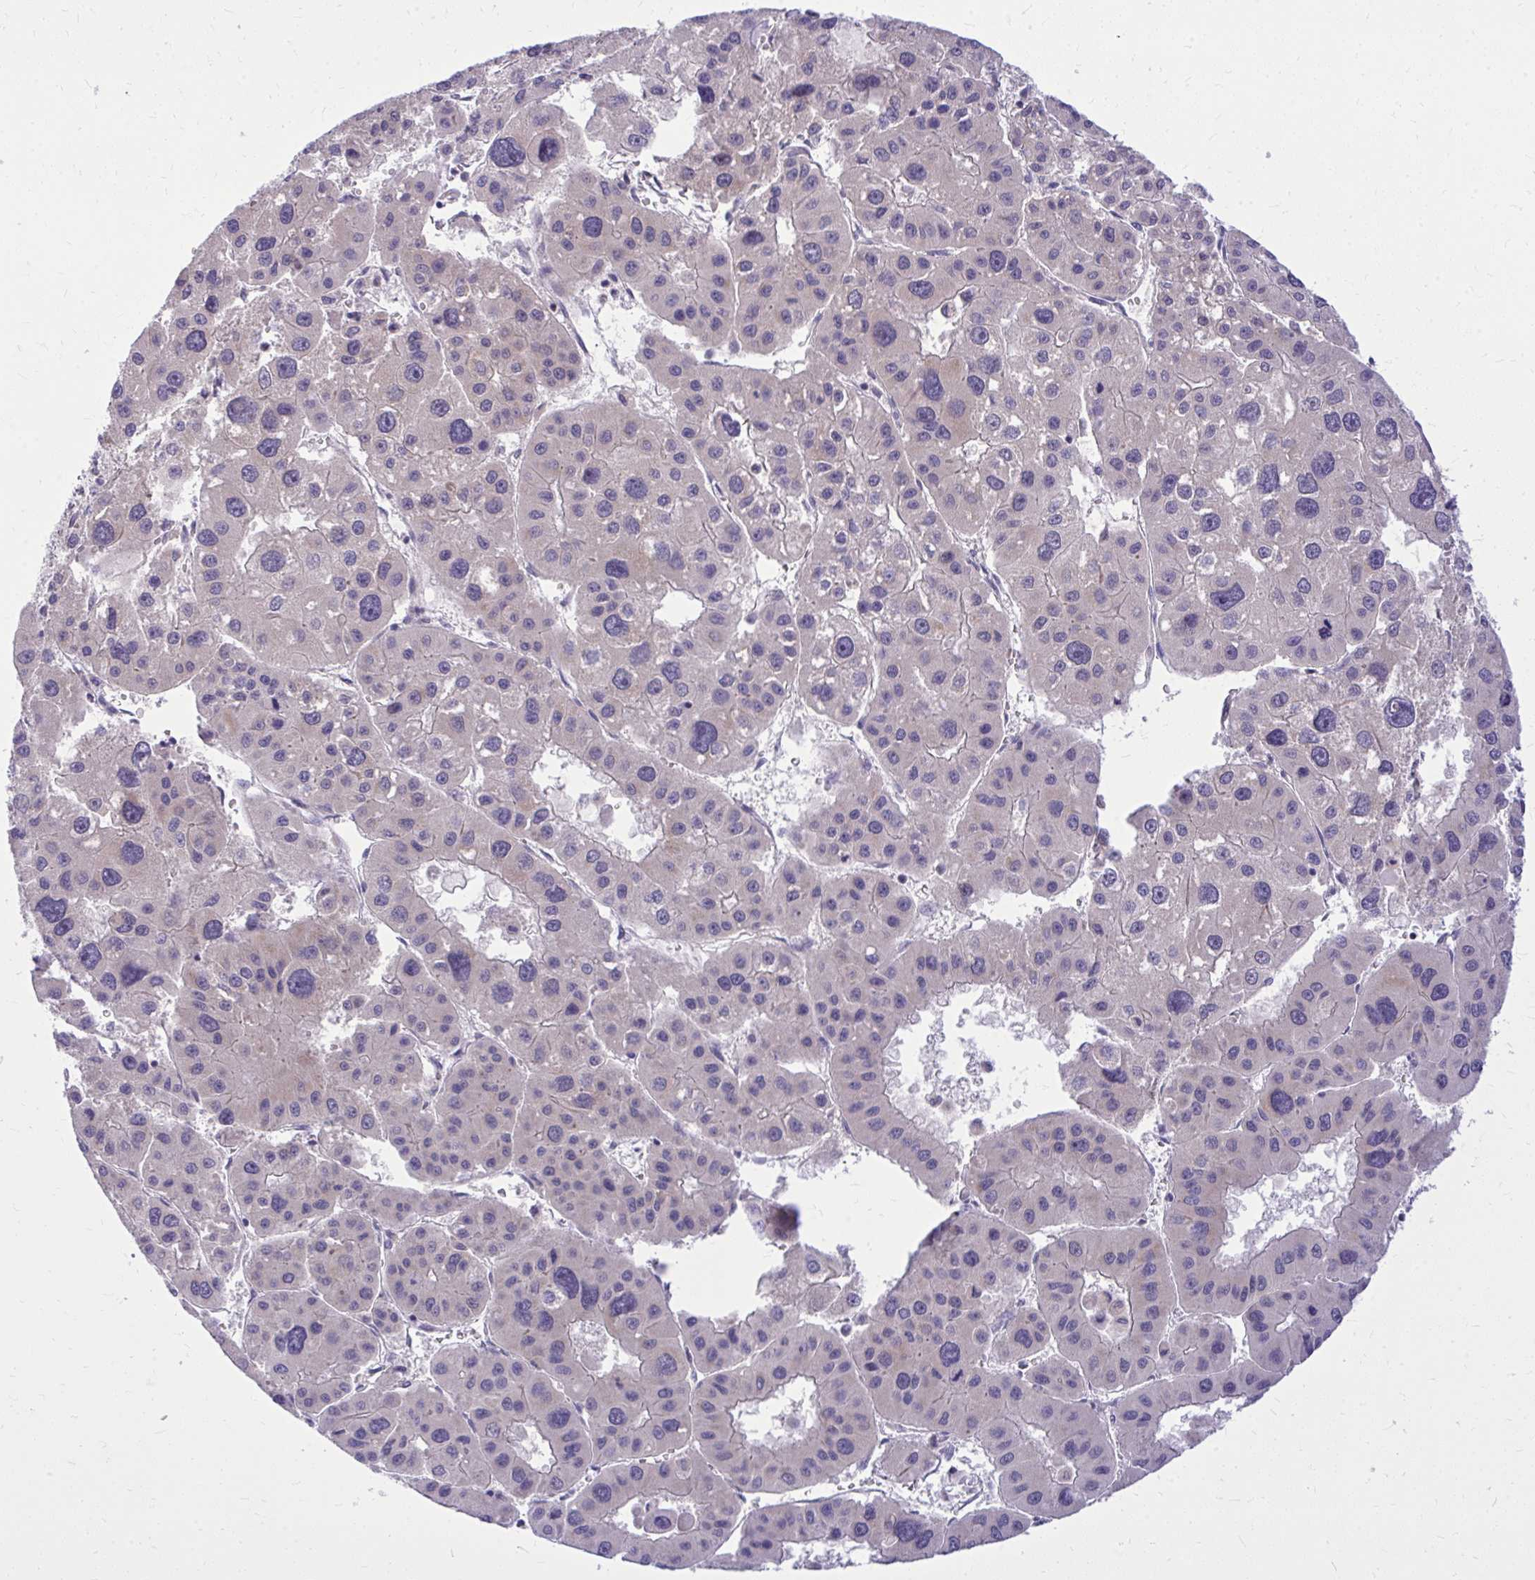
{"staining": {"intensity": "negative", "quantity": "none", "location": "none"}, "tissue": "liver cancer", "cell_type": "Tumor cells", "image_type": "cancer", "snomed": [{"axis": "morphology", "description": "Carcinoma, Hepatocellular, NOS"}, {"axis": "topography", "description": "Liver"}], "caption": "Liver hepatocellular carcinoma was stained to show a protein in brown. There is no significant positivity in tumor cells.", "gene": "DPY19L1", "patient": {"sex": "male", "age": 73}}